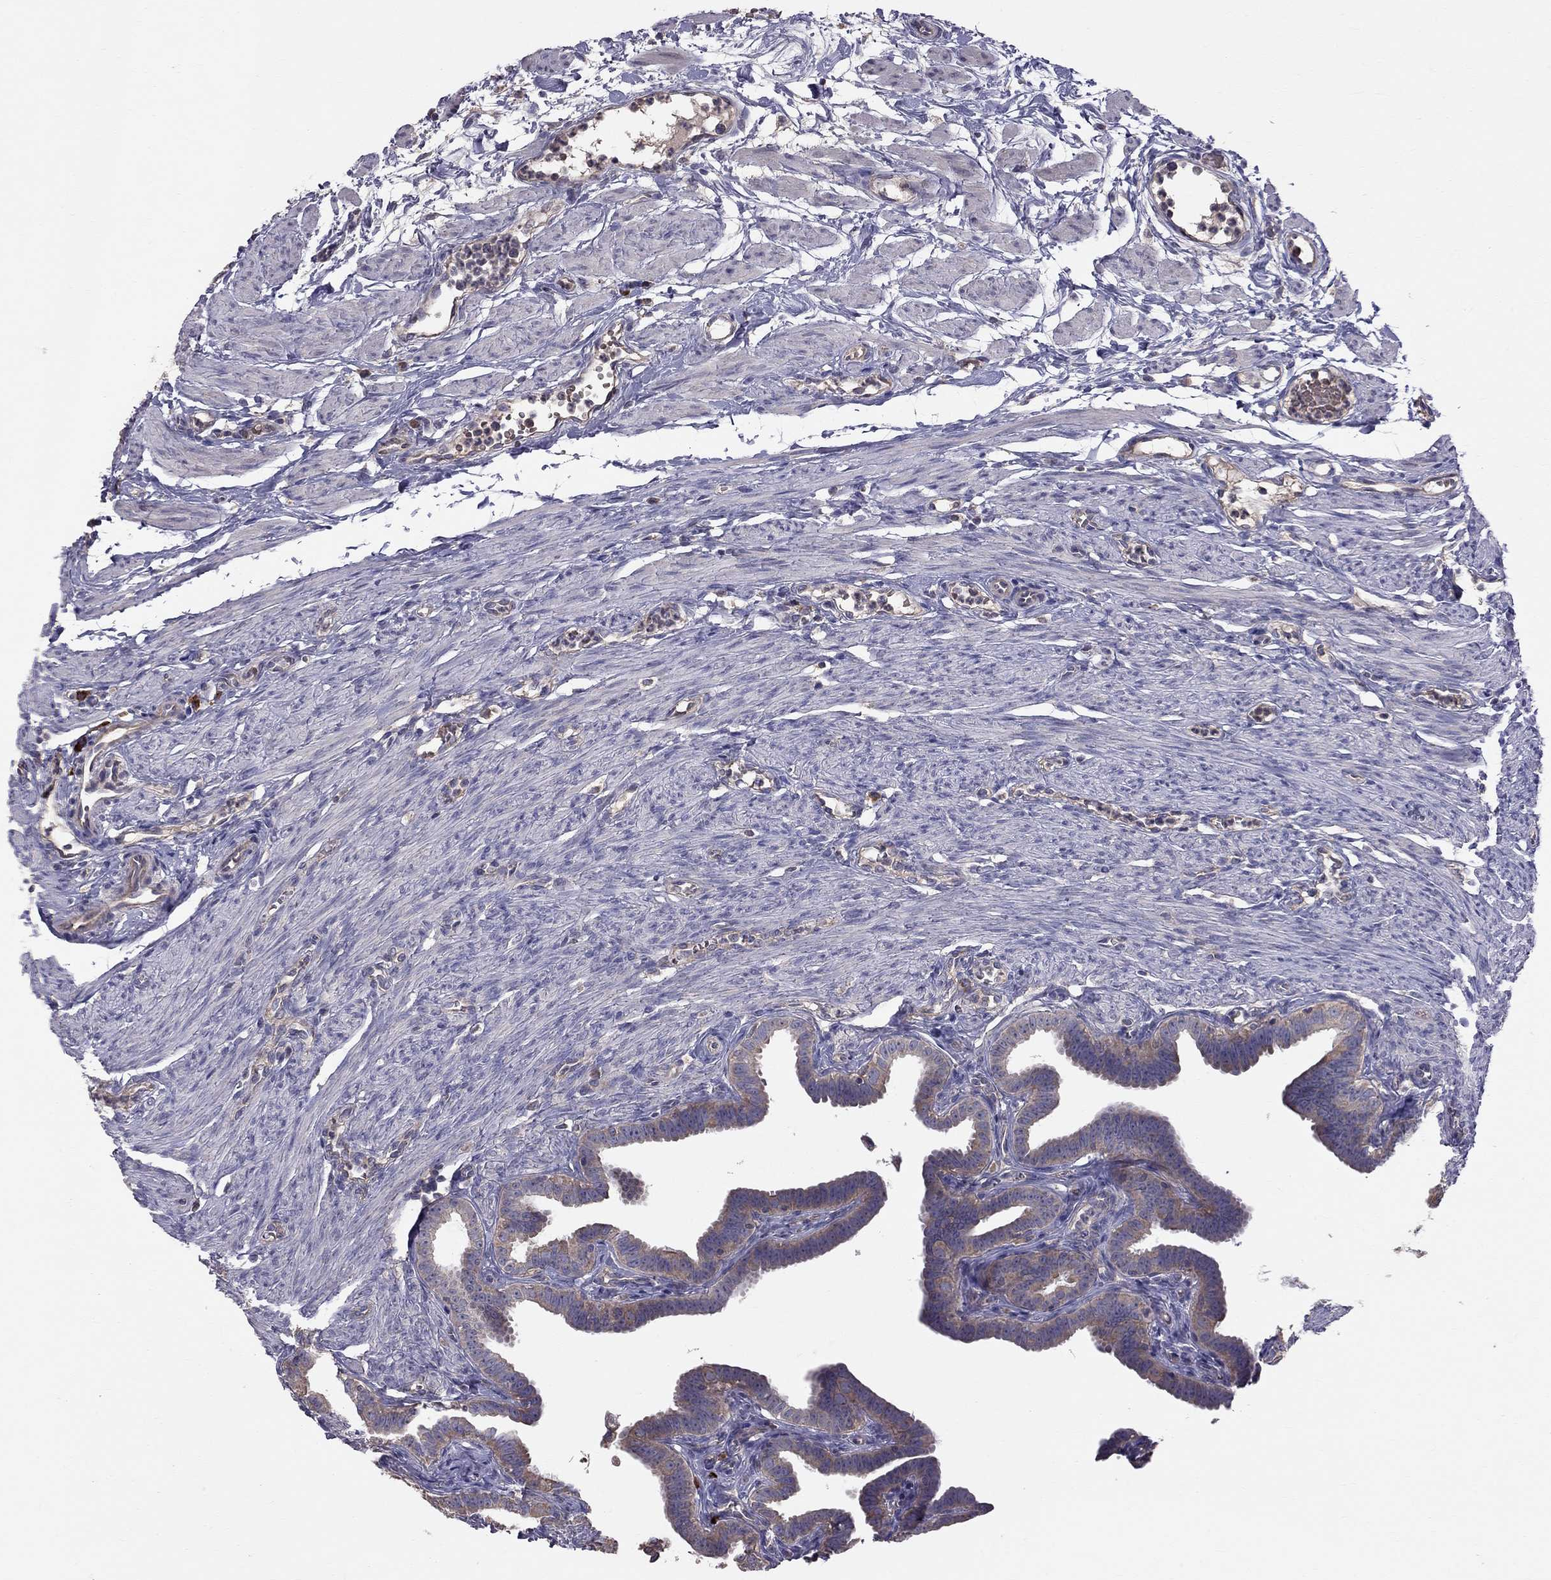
{"staining": {"intensity": "moderate", "quantity": "25%-75%", "location": "cytoplasmic/membranous"}, "tissue": "fallopian tube", "cell_type": "Glandular cells", "image_type": "normal", "snomed": [{"axis": "morphology", "description": "Normal tissue, NOS"}, {"axis": "topography", "description": "Fallopian tube"}, {"axis": "topography", "description": "Ovary"}], "caption": "A photomicrograph of fallopian tube stained for a protein demonstrates moderate cytoplasmic/membranous brown staining in glandular cells. (brown staining indicates protein expression, while blue staining denotes nuclei).", "gene": "PIK3CG", "patient": {"sex": "female", "age": 33}}